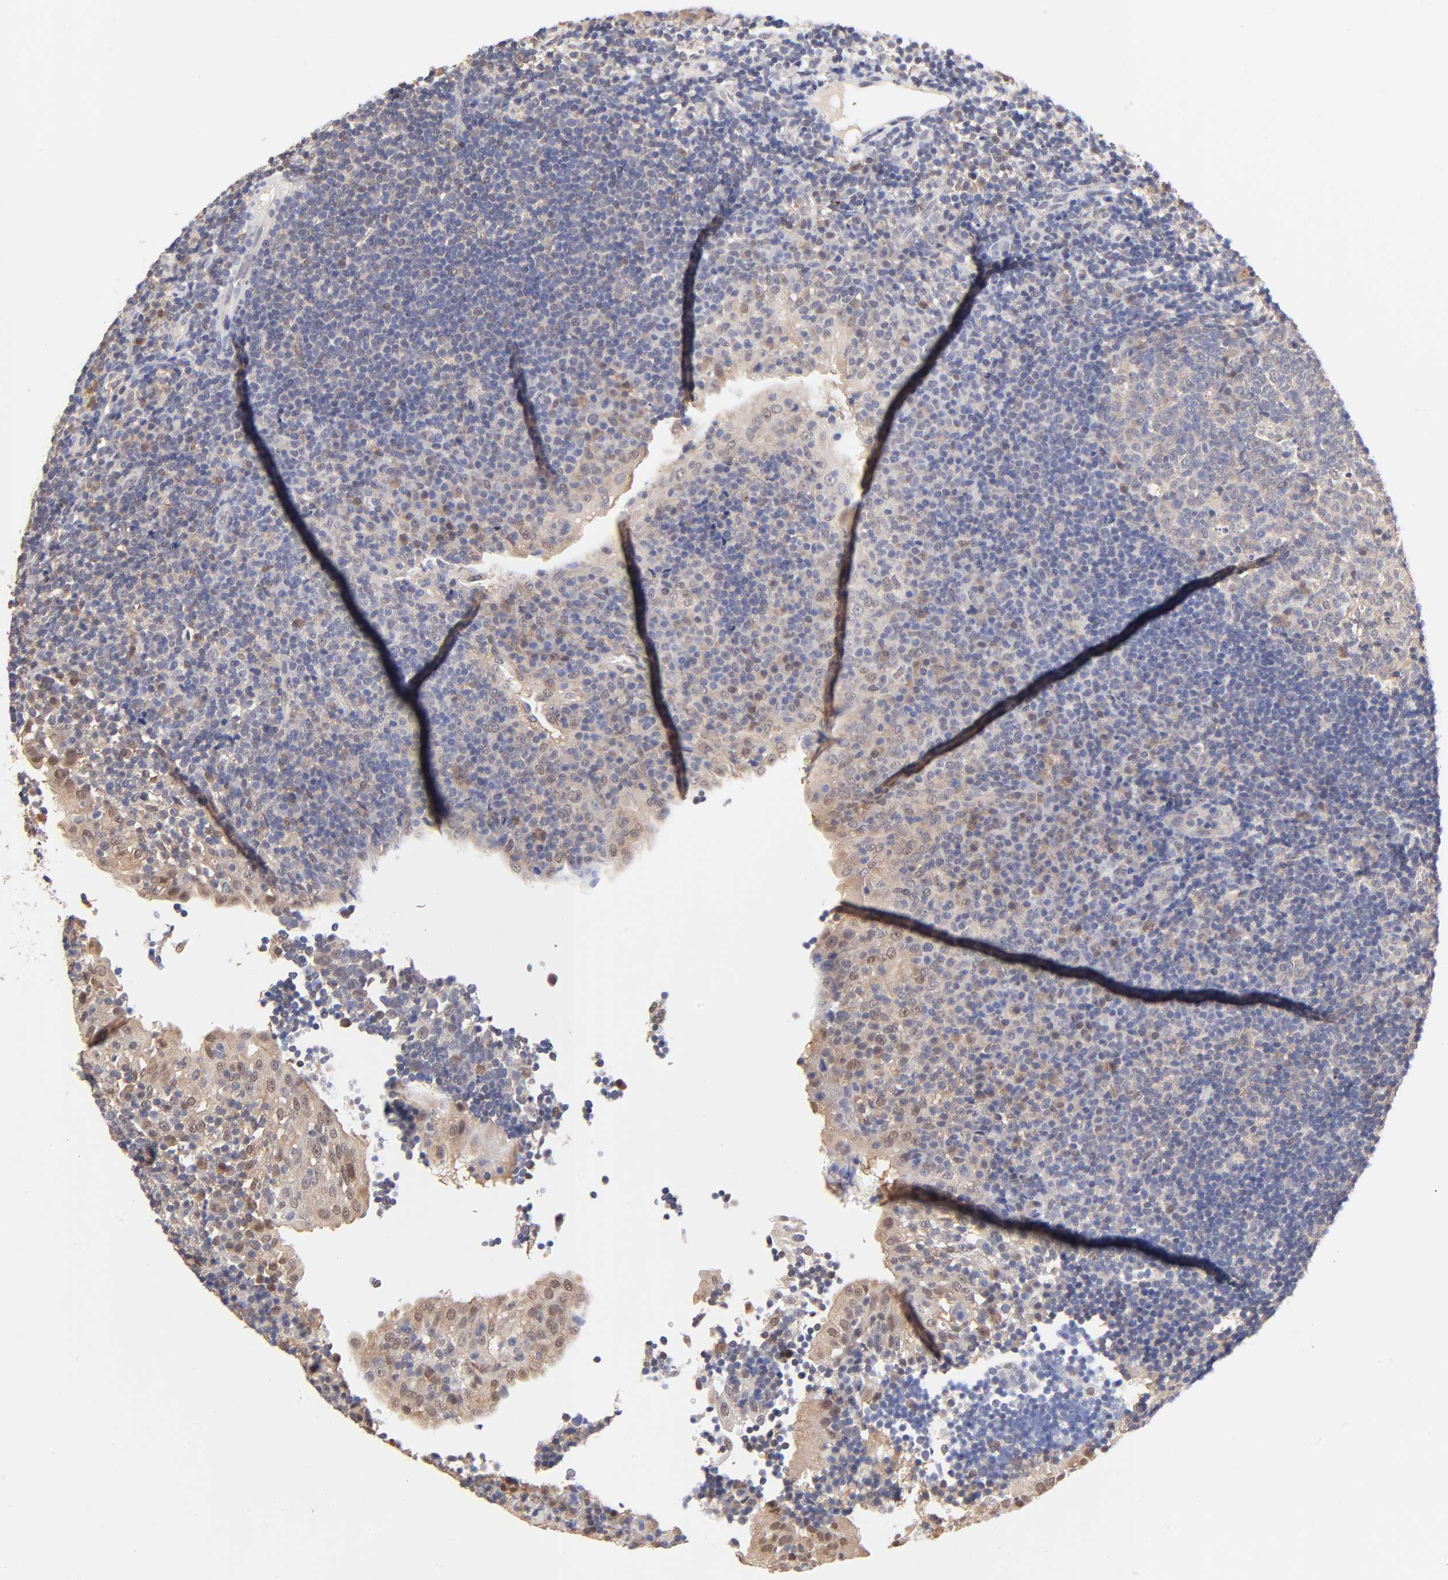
{"staining": {"intensity": "weak", "quantity": "25%-75%", "location": "nuclear"}, "tissue": "tonsil", "cell_type": "Germinal center cells", "image_type": "normal", "snomed": [{"axis": "morphology", "description": "Normal tissue, NOS"}, {"axis": "topography", "description": "Tonsil"}], "caption": "About 25%-75% of germinal center cells in unremarkable human tonsil reveal weak nuclear protein expression as visualized by brown immunohistochemical staining.", "gene": "TXNL1", "patient": {"sex": "female", "age": 40}}